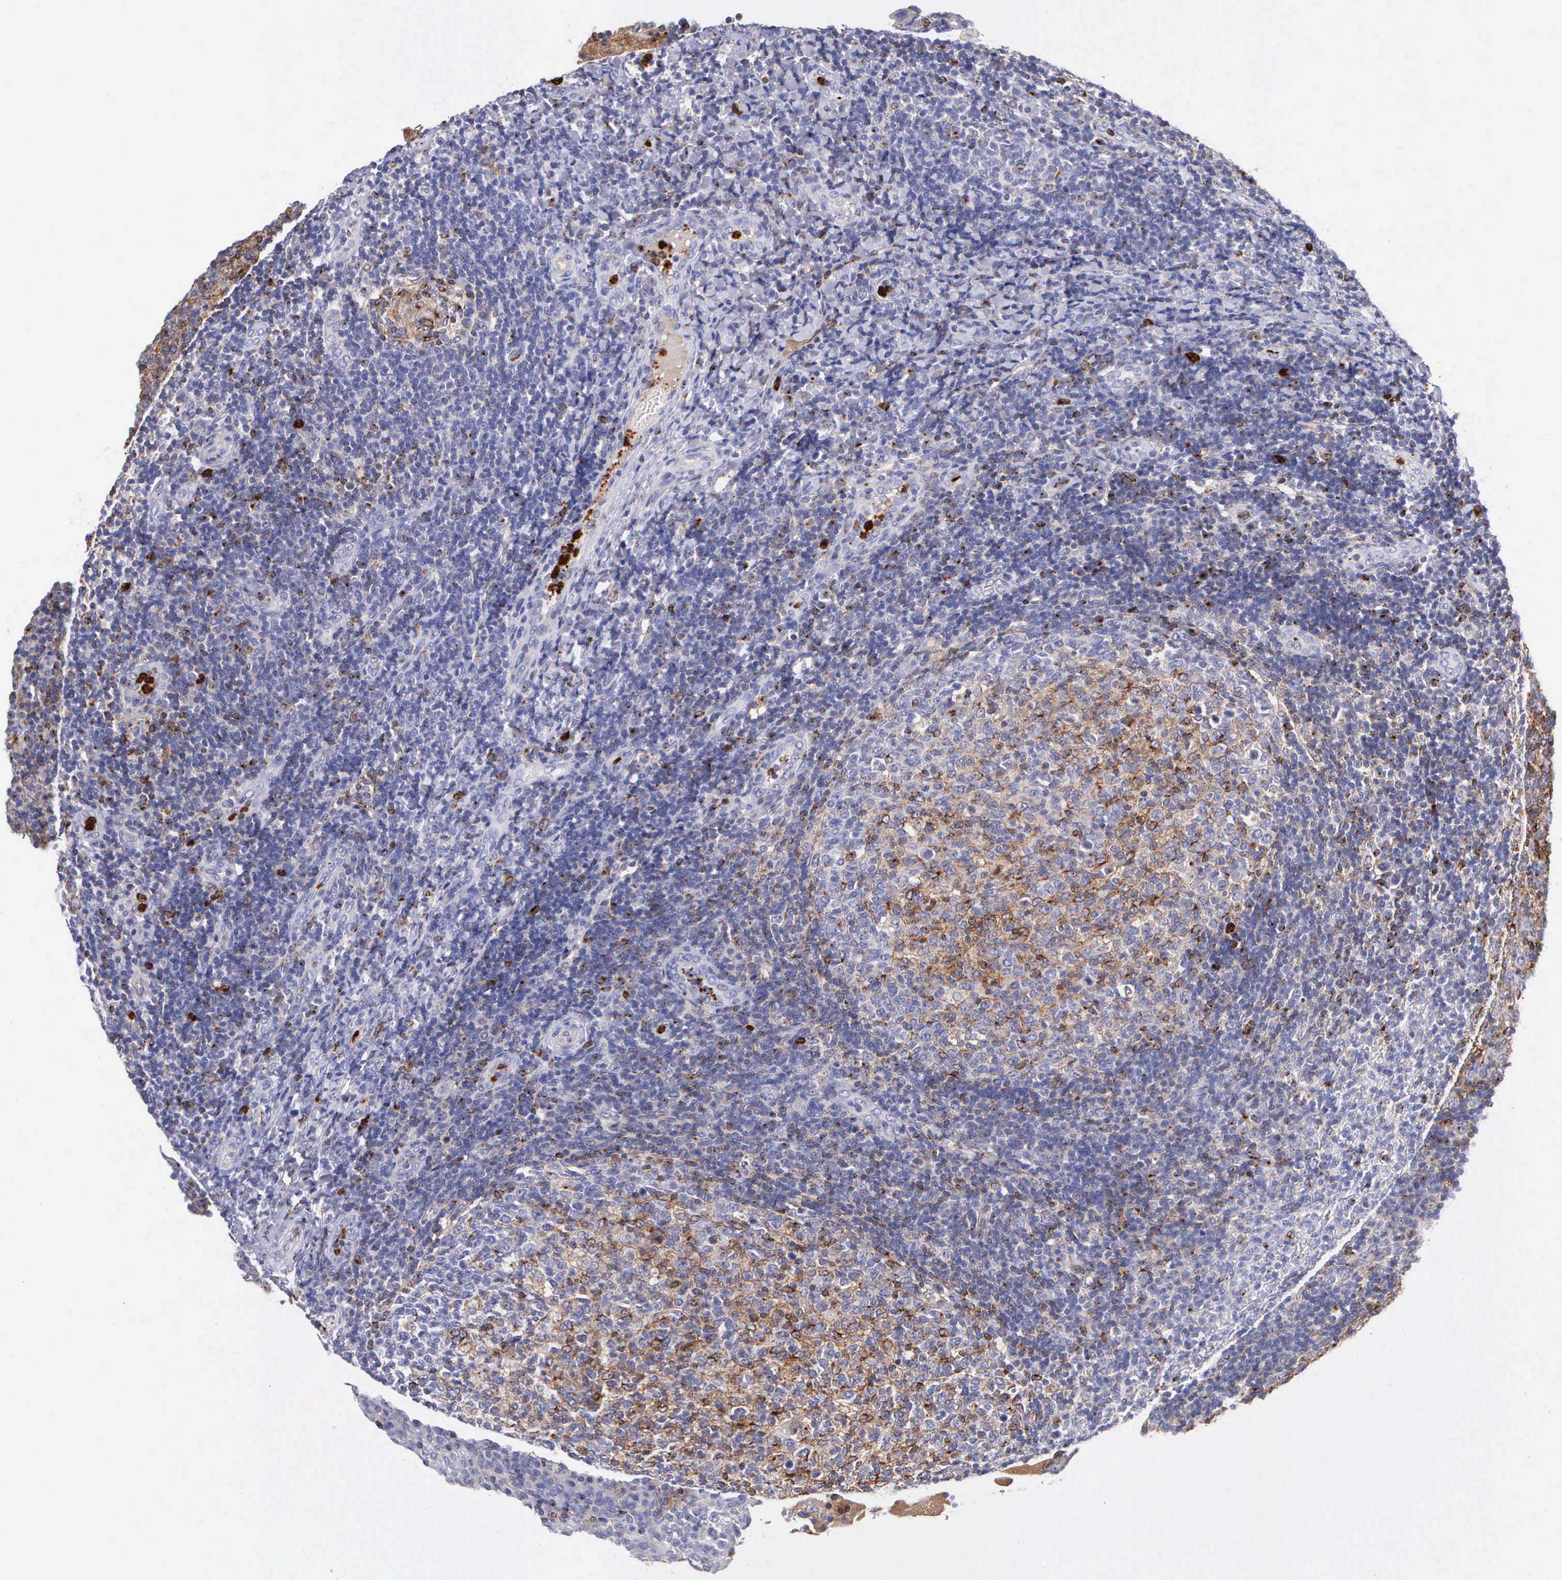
{"staining": {"intensity": "moderate", "quantity": "25%-75%", "location": "cytoplasmic/membranous"}, "tissue": "tonsil", "cell_type": "Germinal center cells", "image_type": "normal", "snomed": [{"axis": "morphology", "description": "Normal tissue, NOS"}, {"axis": "topography", "description": "Tonsil"}], "caption": "This is a photomicrograph of IHC staining of unremarkable tonsil, which shows moderate staining in the cytoplasmic/membranous of germinal center cells.", "gene": "SRGN", "patient": {"sex": "female", "age": 3}}